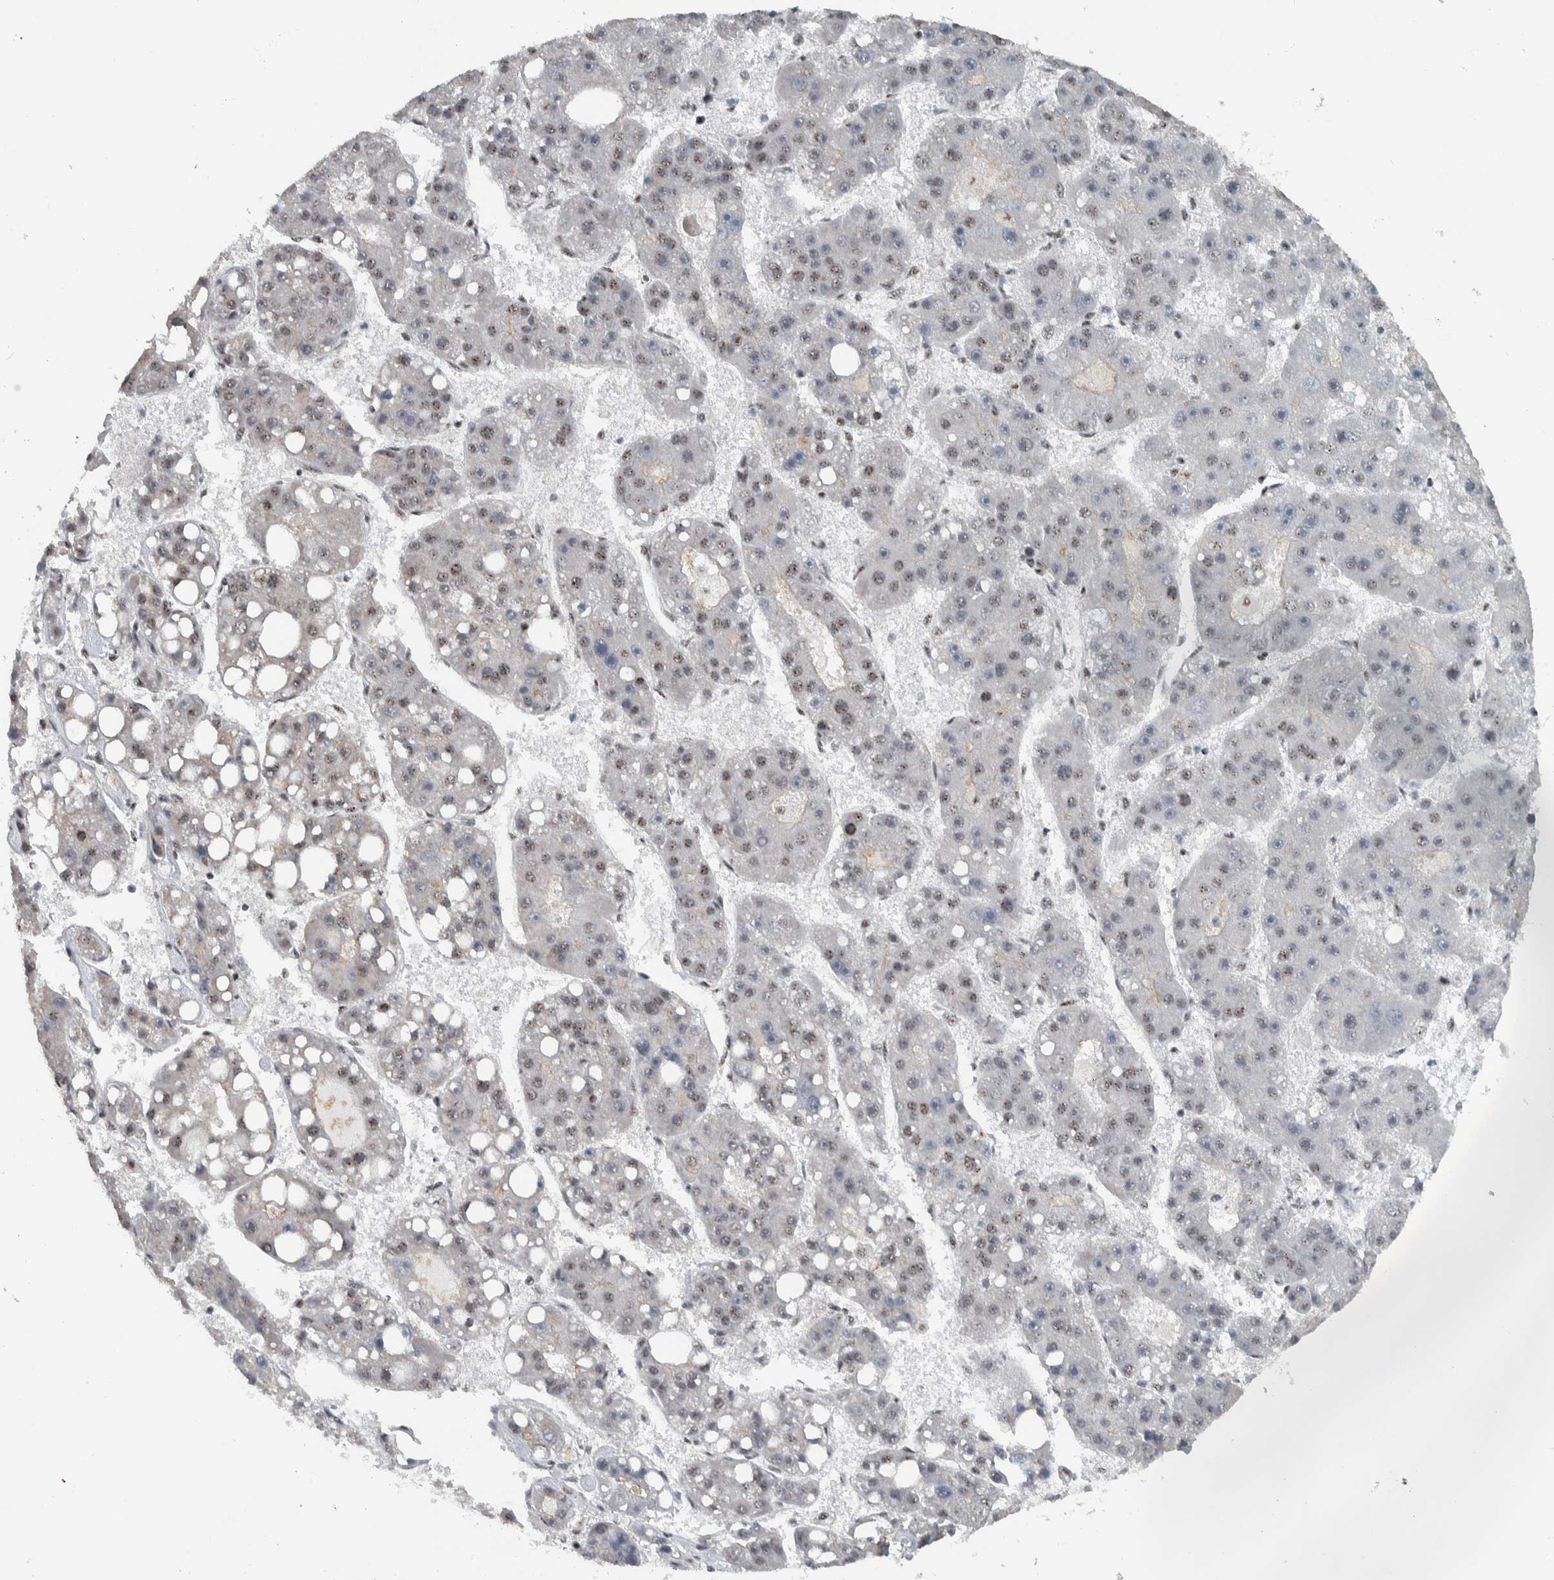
{"staining": {"intensity": "weak", "quantity": "25%-75%", "location": "nuclear"}, "tissue": "liver cancer", "cell_type": "Tumor cells", "image_type": "cancer", "snomed": [{"axis": "morphology", "description": "Carcinoma, Hepatocellular, NOS"}, {"axis": "topography", "description": "Liver"}], "caption": "DAB immunohistochemical staining of human liver cancer displays weak nuclear protein staining in approximately 25%-75% of tumor cells.", "gene": "SON", "patient": {"sex": "female", "age": 61}}